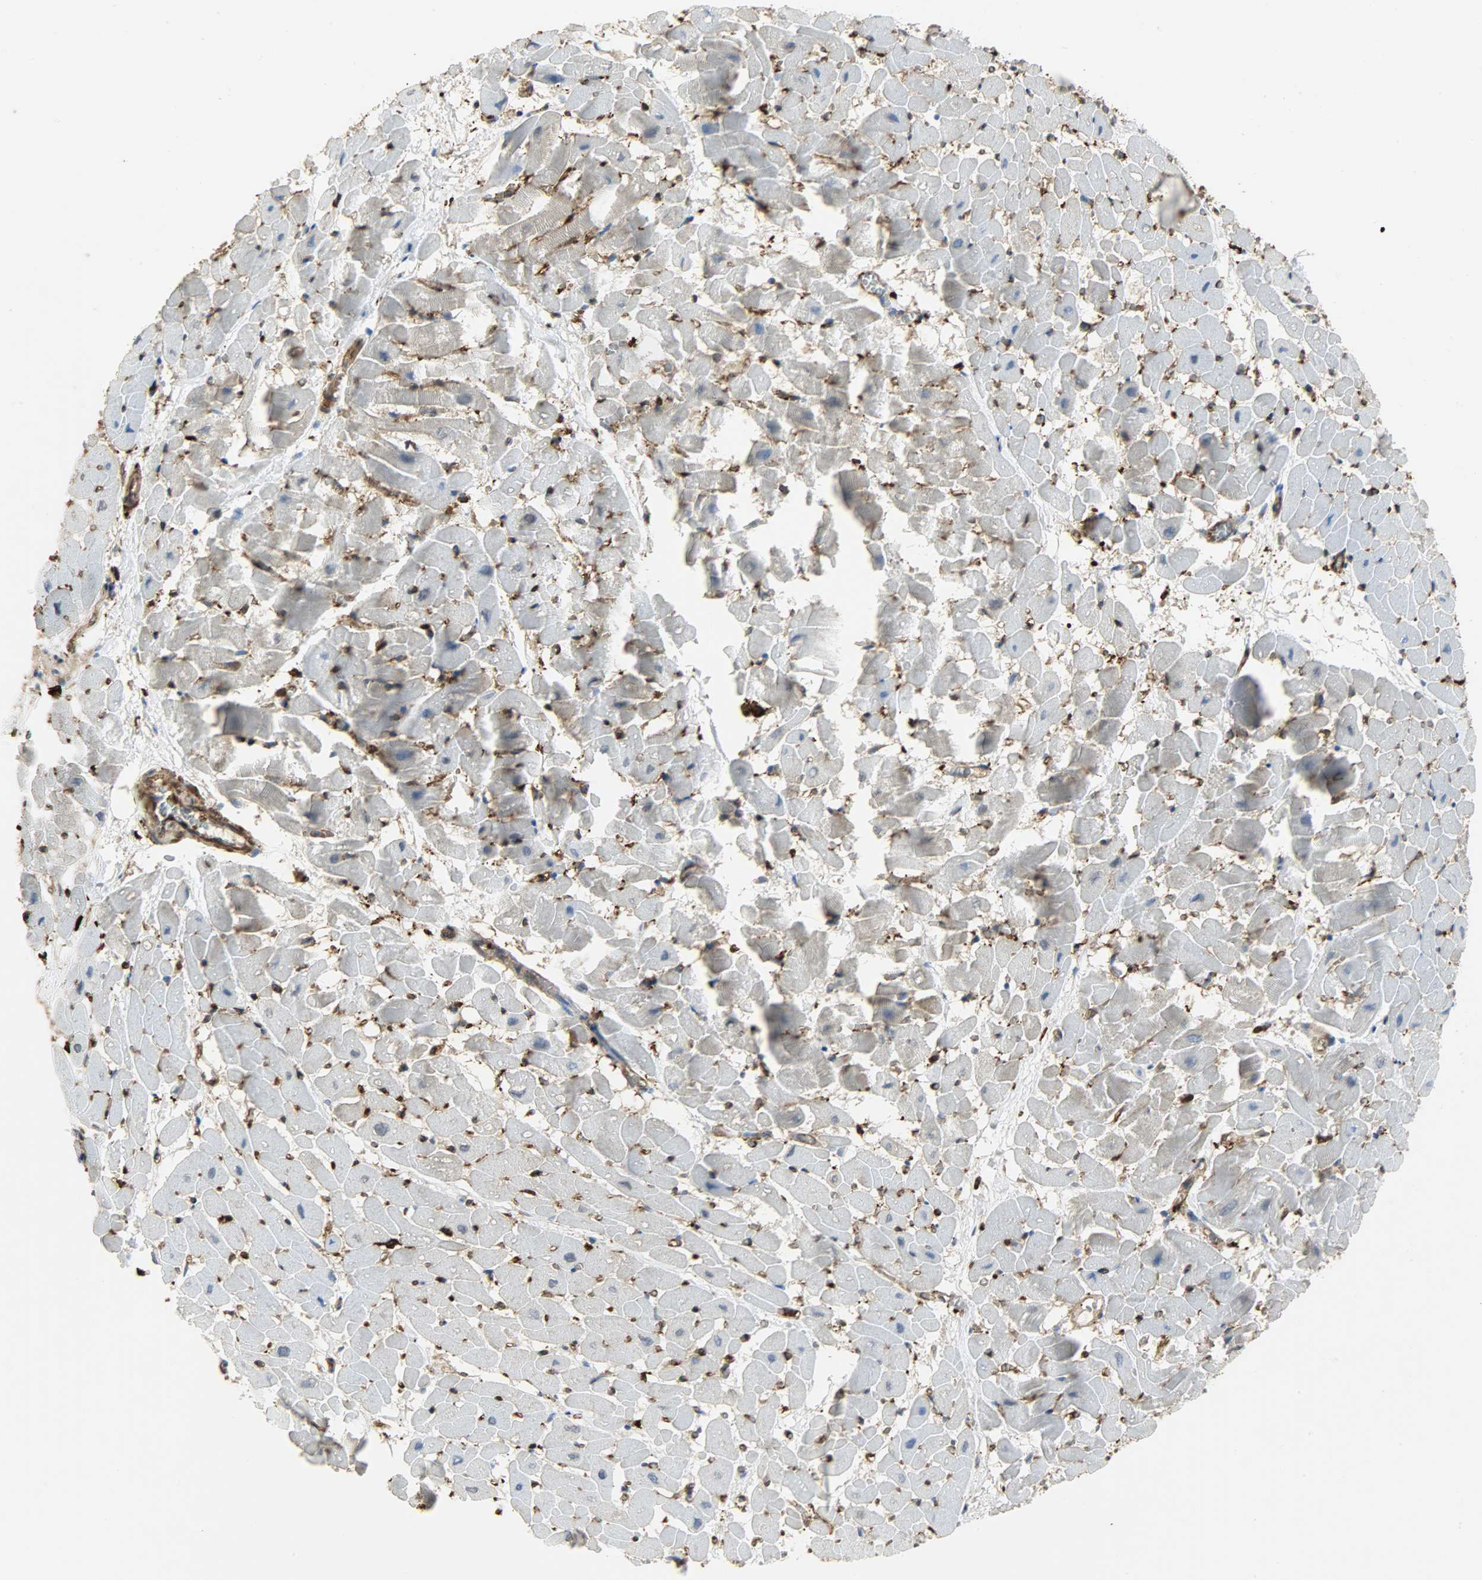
{"staining": {"intensity": "negative", "quantity": "none", "location": "none"}, "tissue": "heart muscle", "cell_type": "Cardiomyocytes", "image_type": "normal", "snomed": [{"axis": "morphology", "description": "Normal tissue, NOS"}, {"axis": "topography", "description": "Heart"}], "caption": "An image of human heart muscle is negative for staining in cardiomyocytes. (Stains: DAB immunohistochemistry (IHC) with hematoxylin counter stain, Microscopy: brightfield microscopy at high magnification).", "gene": "VASP", "patient": {"sex": "male", "age": 45}}